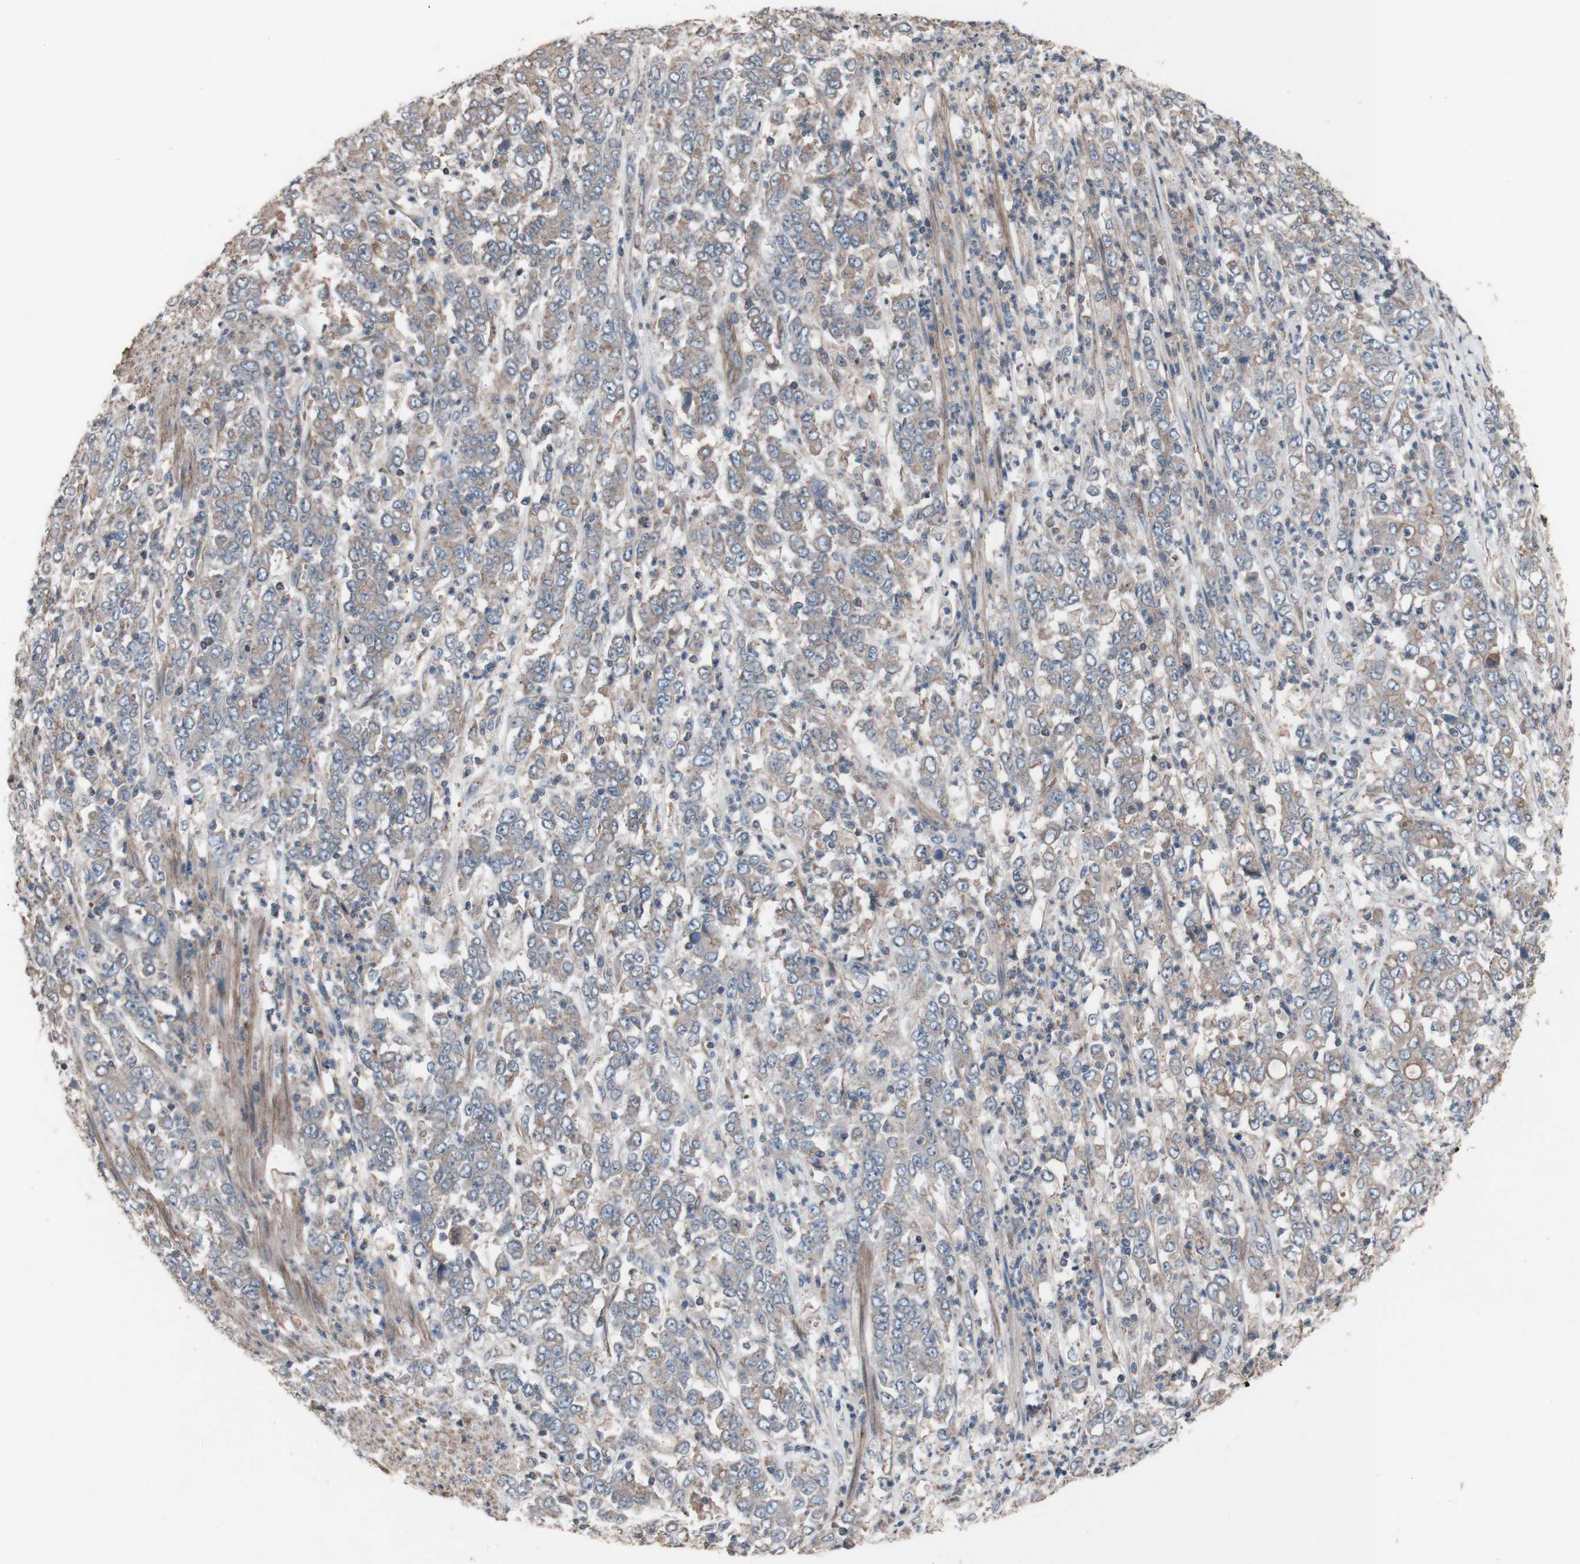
{"staining": {"intensity": "weak", "quantity": ">75%", "location": "cytoplasmic/membranous"}, "tissue": "stomach cancer", "cell_type": "Tumor cells", "image_type": "cancer", "snomed": [{"axis": "morphology", "description": "Adenocarcinoma, NOS"}, {"axis": "topography", "description": "Stomach, lower"}], "caption": "Immunohistochemical staining of adenocarcinoma (stomach) reveals low levels of weak cytoplasmic/membranous protein expression in about >75% of tumor cells. (DAB IHC, brown staining for protein, blue staining for nuclei).", "gene": "COPB1", "patient": {"sex": "female", "age": 71}}